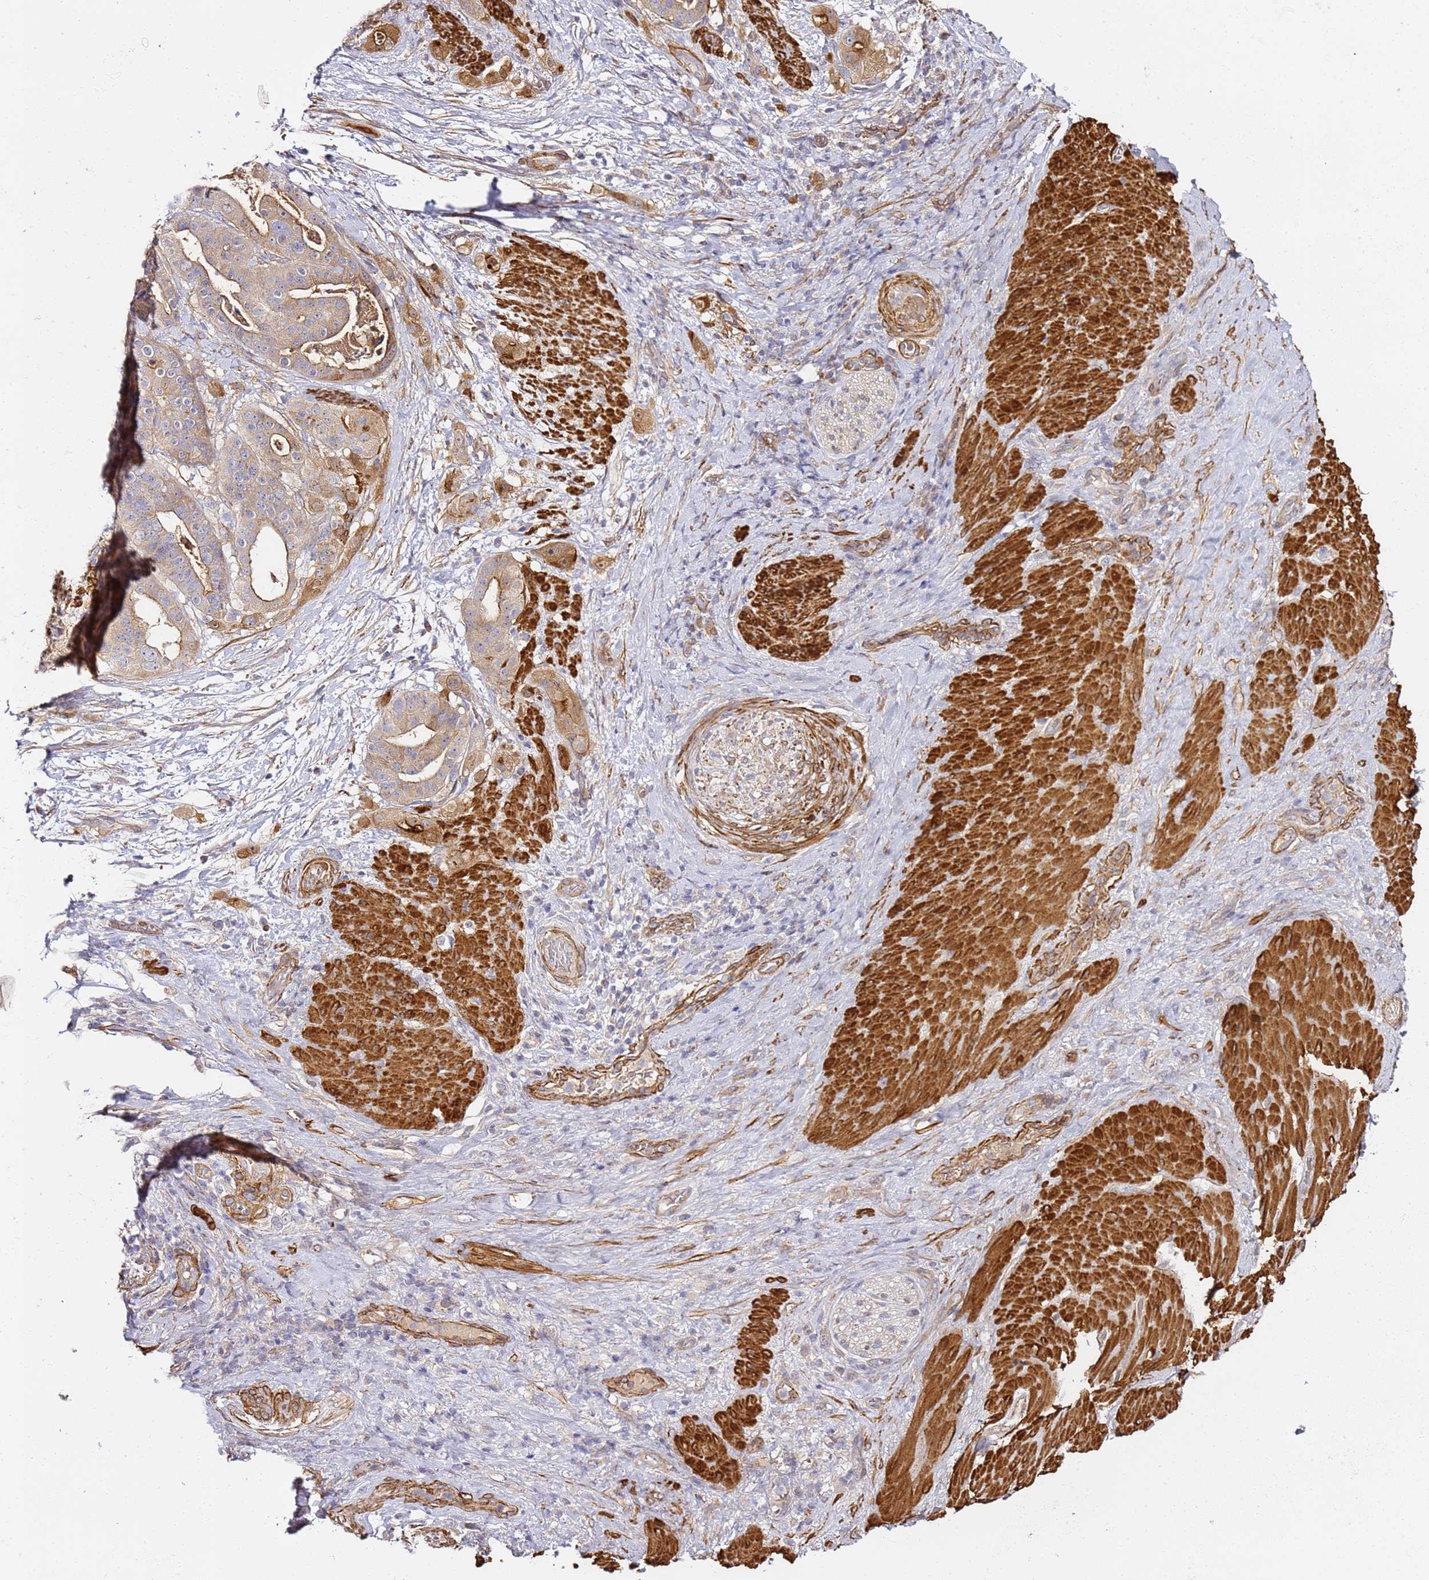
{"staining": {"intensity": "moderate", "quantity": "25%-75%", "location": "cytoplasmic/membranous"}, "tissue": "stomach cancer", "cell_type": "Tumor cells", "image_type": "cancer", "snomed": [{"axis": "morphology", "description": "Adenocarcinoma, NOS"}, {"axis": "topography", "description": "Stomach"}], "caption": "There is medium levels of moderate cytoplasmic/membranous staining in tumor cells of adenocarcinoma (stomach), as demonstrated by immunohistochemical staining (brown color).", "gene": "EPS8L1", "patient": {"sex": "male", "age": 48}}